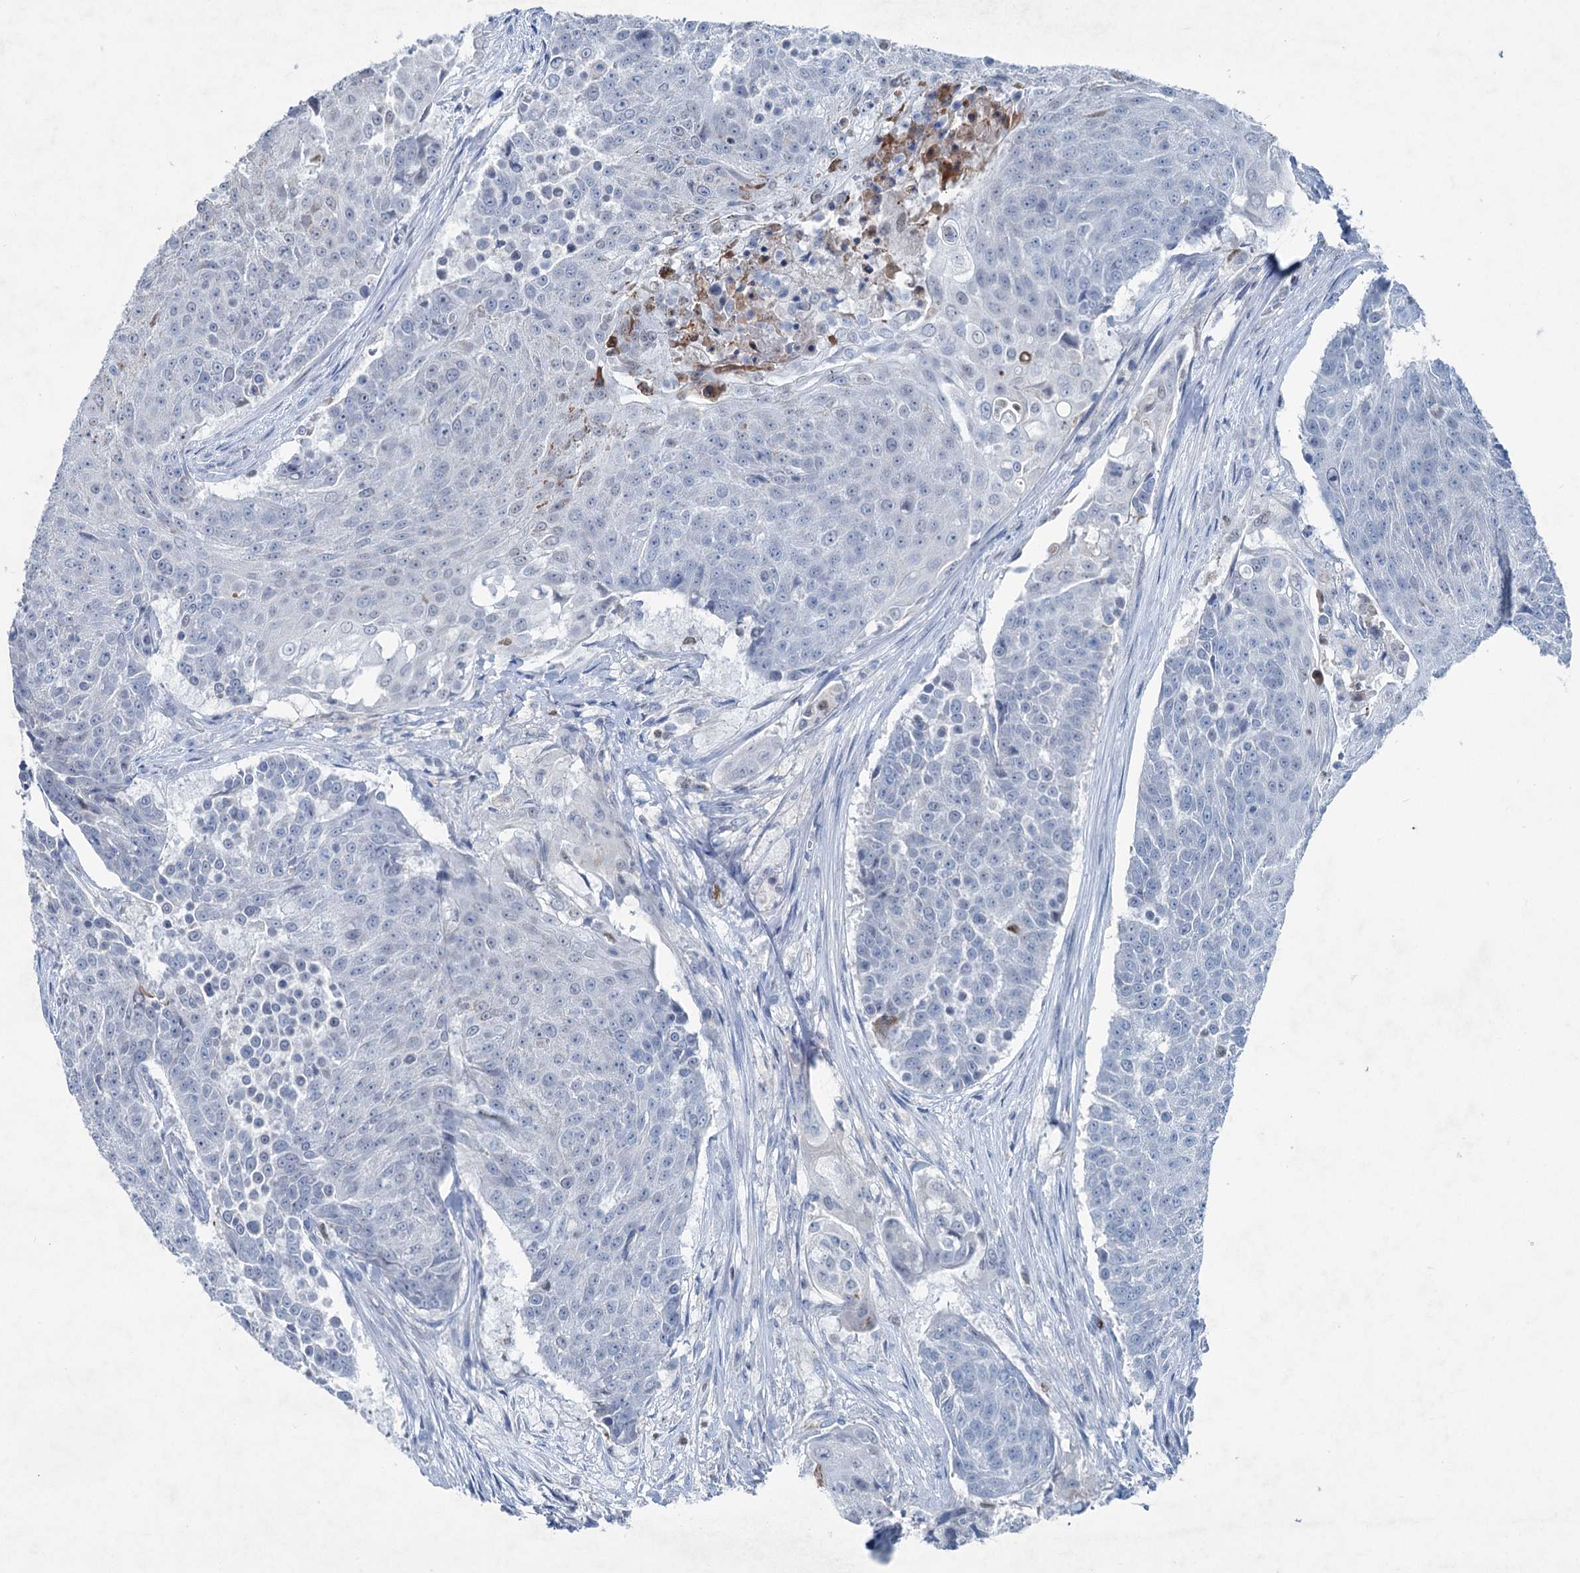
{"staining": {"intensity": "negative", "quantity": "none", "location": "none"}, "tissue": "urothelial cancer", "cell_type": "Tumor cells", "image_type": "cancer", "snomed": [{"axis": "morphology", "description": "Urothelial carcinoma, High grade"}, {"axis": "topography", "description": "Urinary bladder"}], "caption": "Tumor cells are negative for protein expression in human urothelial cancer. (IHC, brightfield microscopy, high magnification).", "gene": "ELP4", "patient": {"sex": "female", "age": 63}}